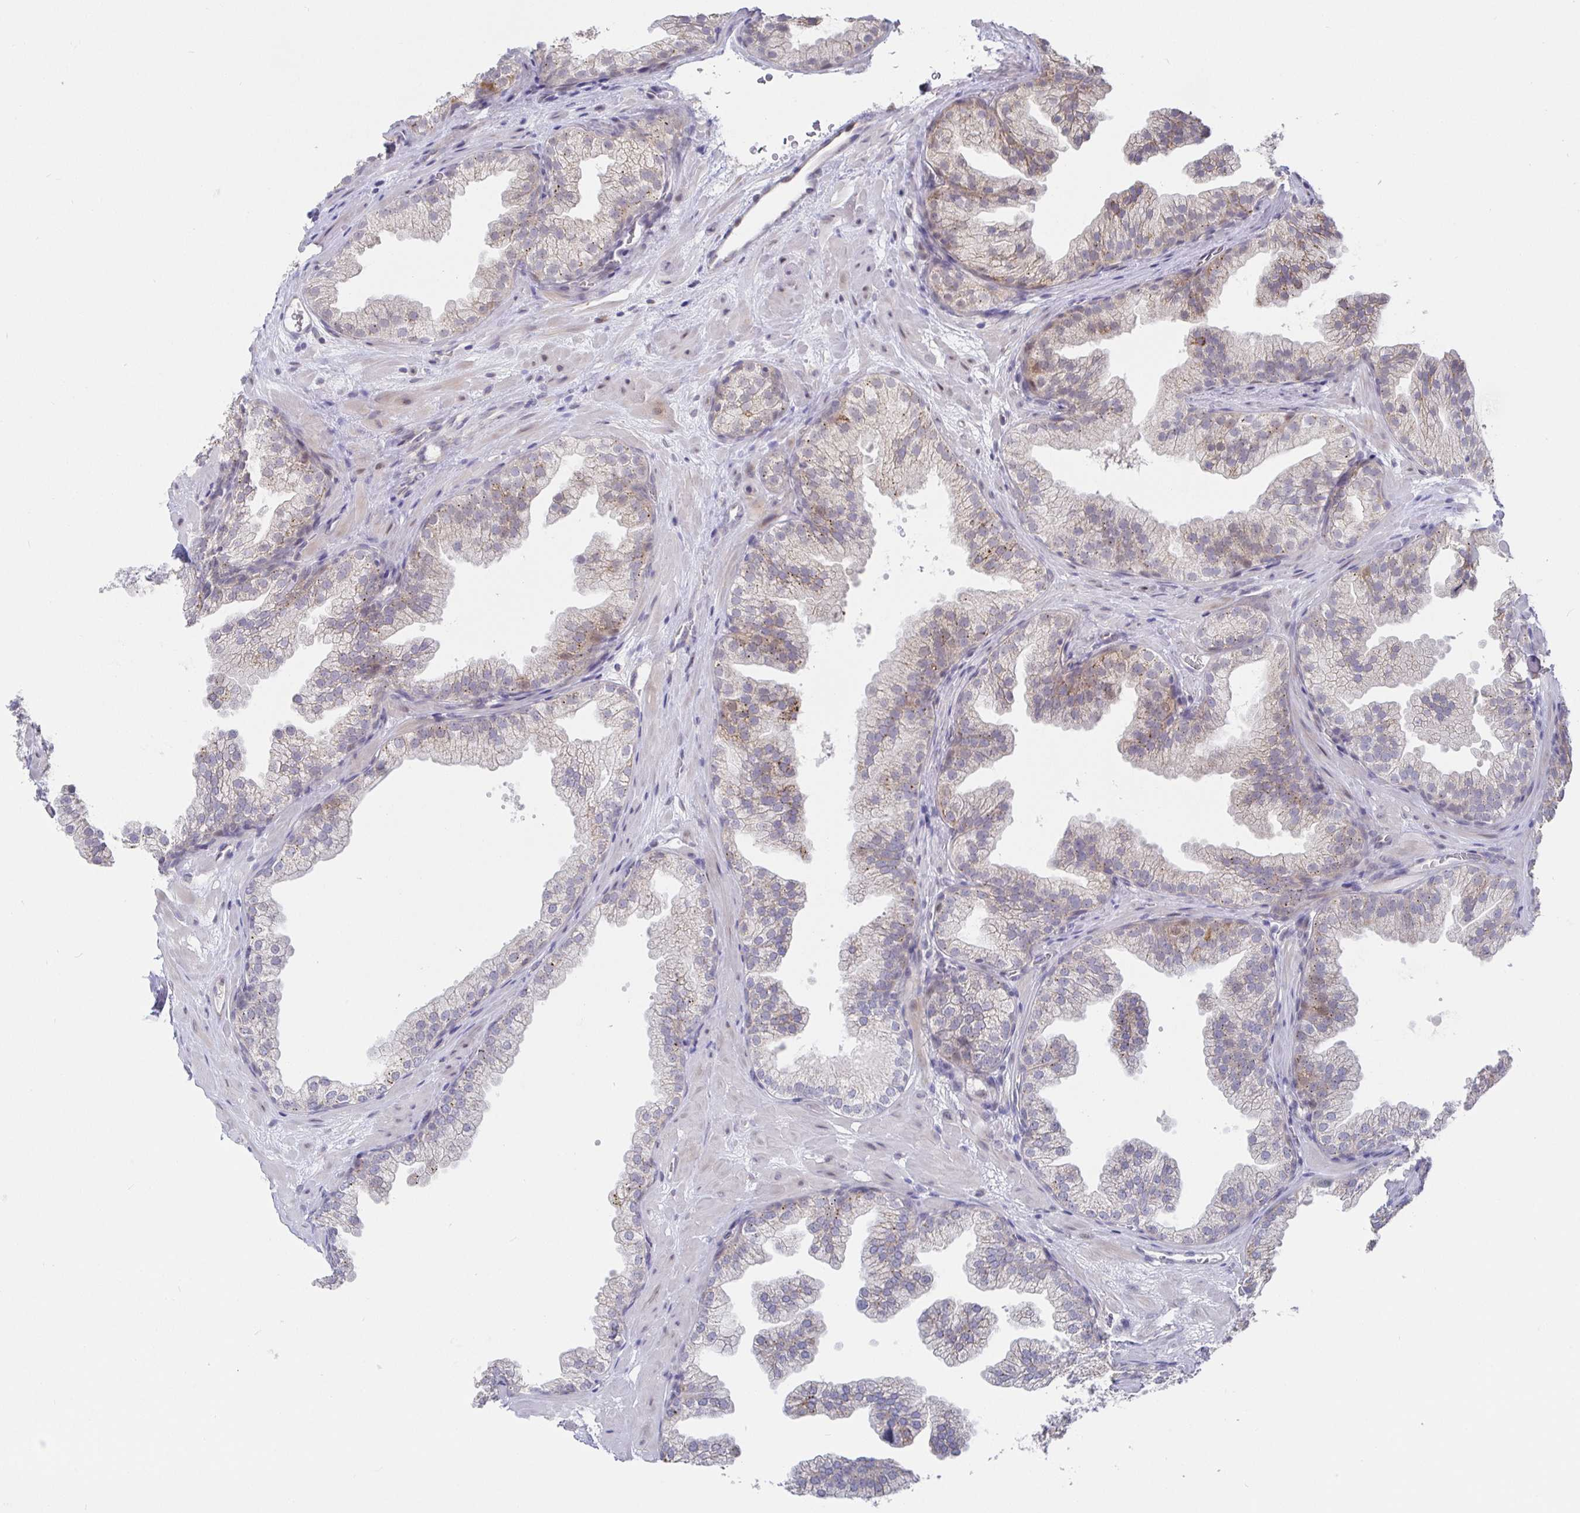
{"staining": {"intensity": "weak", "quantity": "<25%", "location": "cytoplasmic/membranous"}, "tissue": "prostate", "cell_type": "Glandular cells", "image_type": "normal", "snomed": [{"axis": "morphology", "description": "Normal tissue, NOS"}, {"axis": "topography", "description": "Prostate"}], "caption": "Immunohistochemical staining of unremarkable prostate shows no significant positivity in glandular cells. Brightfield microscopy of immunohistochemistry stained with DAB (brown) and hematoxylin (blue), captured at high magnification.", "gene": "CIT", "patient": {"sex": "male", "age": 37}}